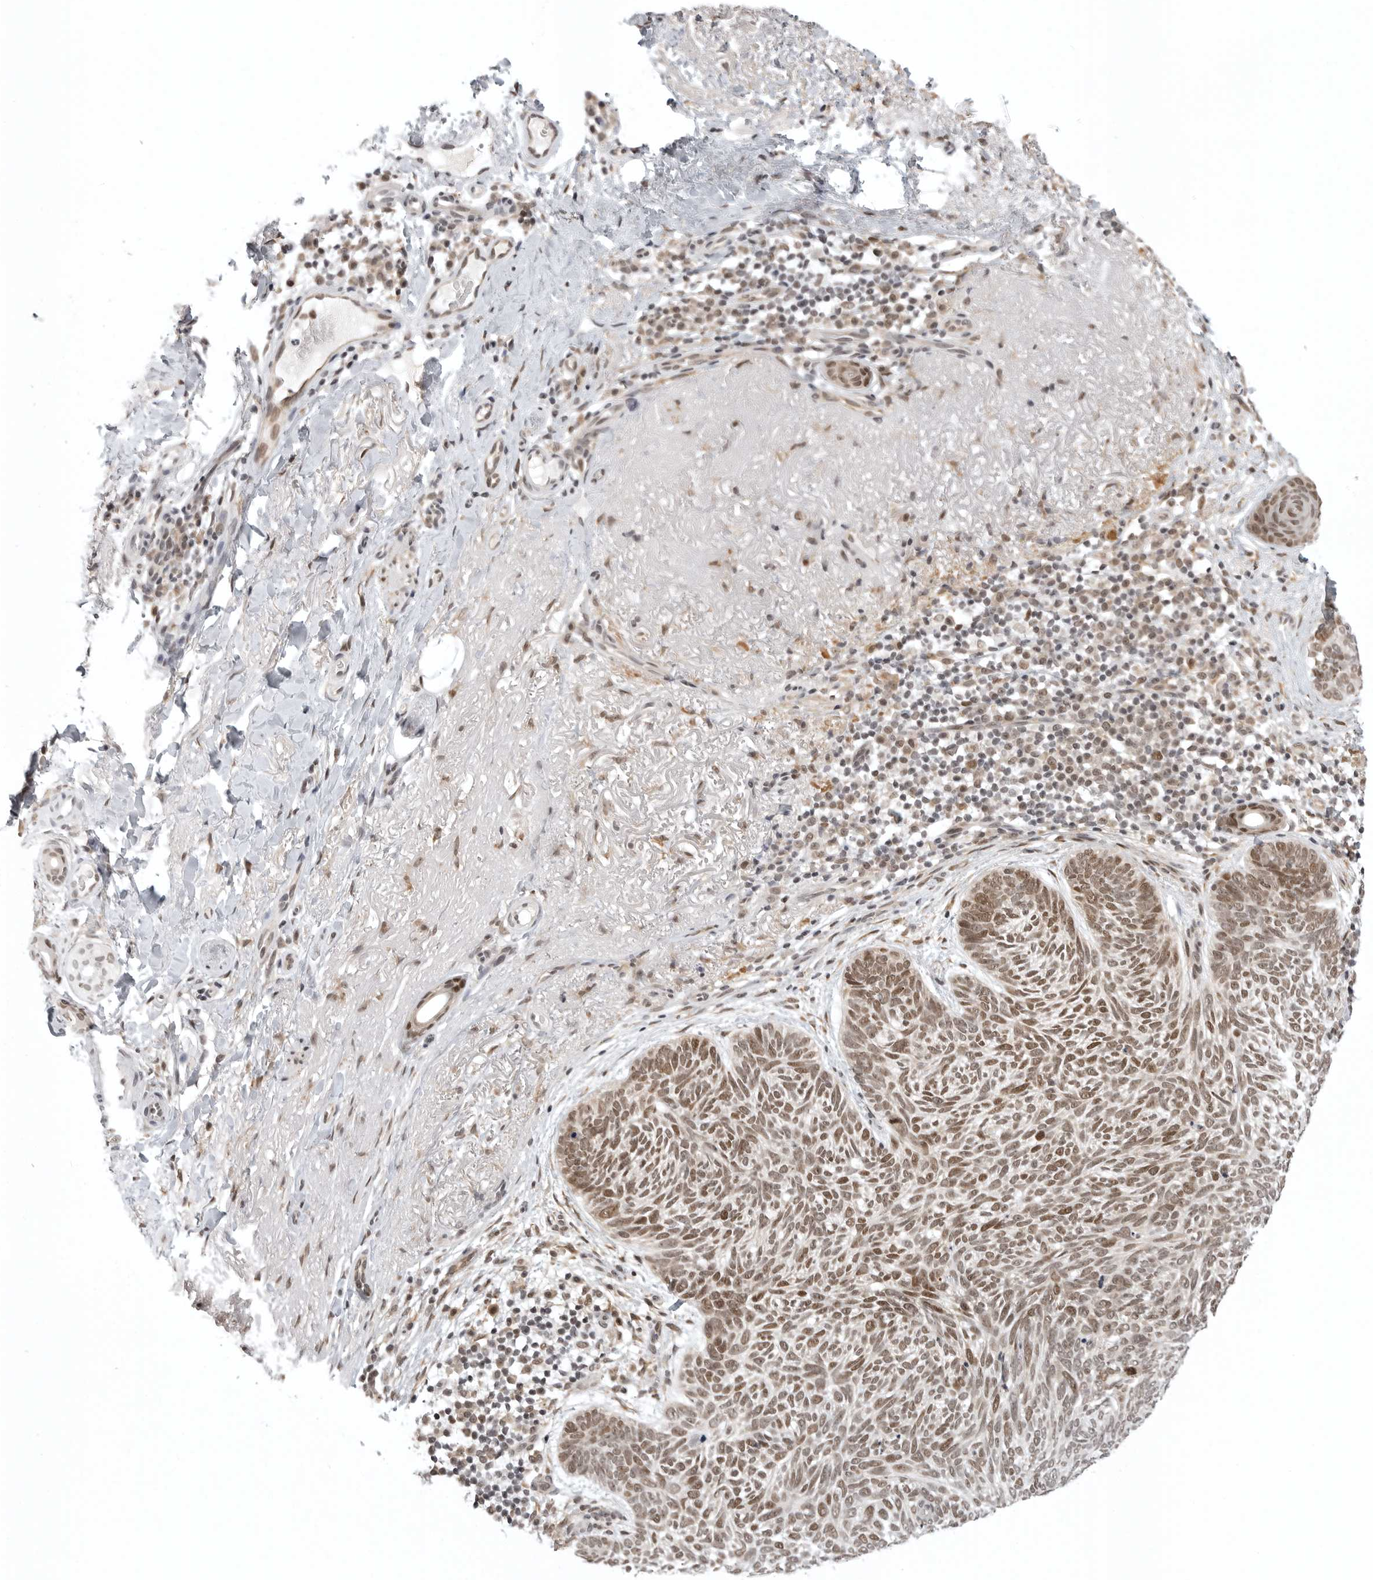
{"staining": {"intensity": "moderate", "quantity": ">75%", "location": "nuclear"}, "tissue": "skin cancer", "cell_type": "Tumor cells", "image_type": "cancer", "snomed": [{"axis": "morphology", "description": "Basal cell carcinoma"}, {"axis": "topography", "description": "Skin"}], "caption": "Protein staining of skin basal cell carcinoma tissue shows moderate nuclear expression in approximately >75% of tumor cells.", "gene": "PRDM10", "patient": {"sex": "female", "age": 85}}